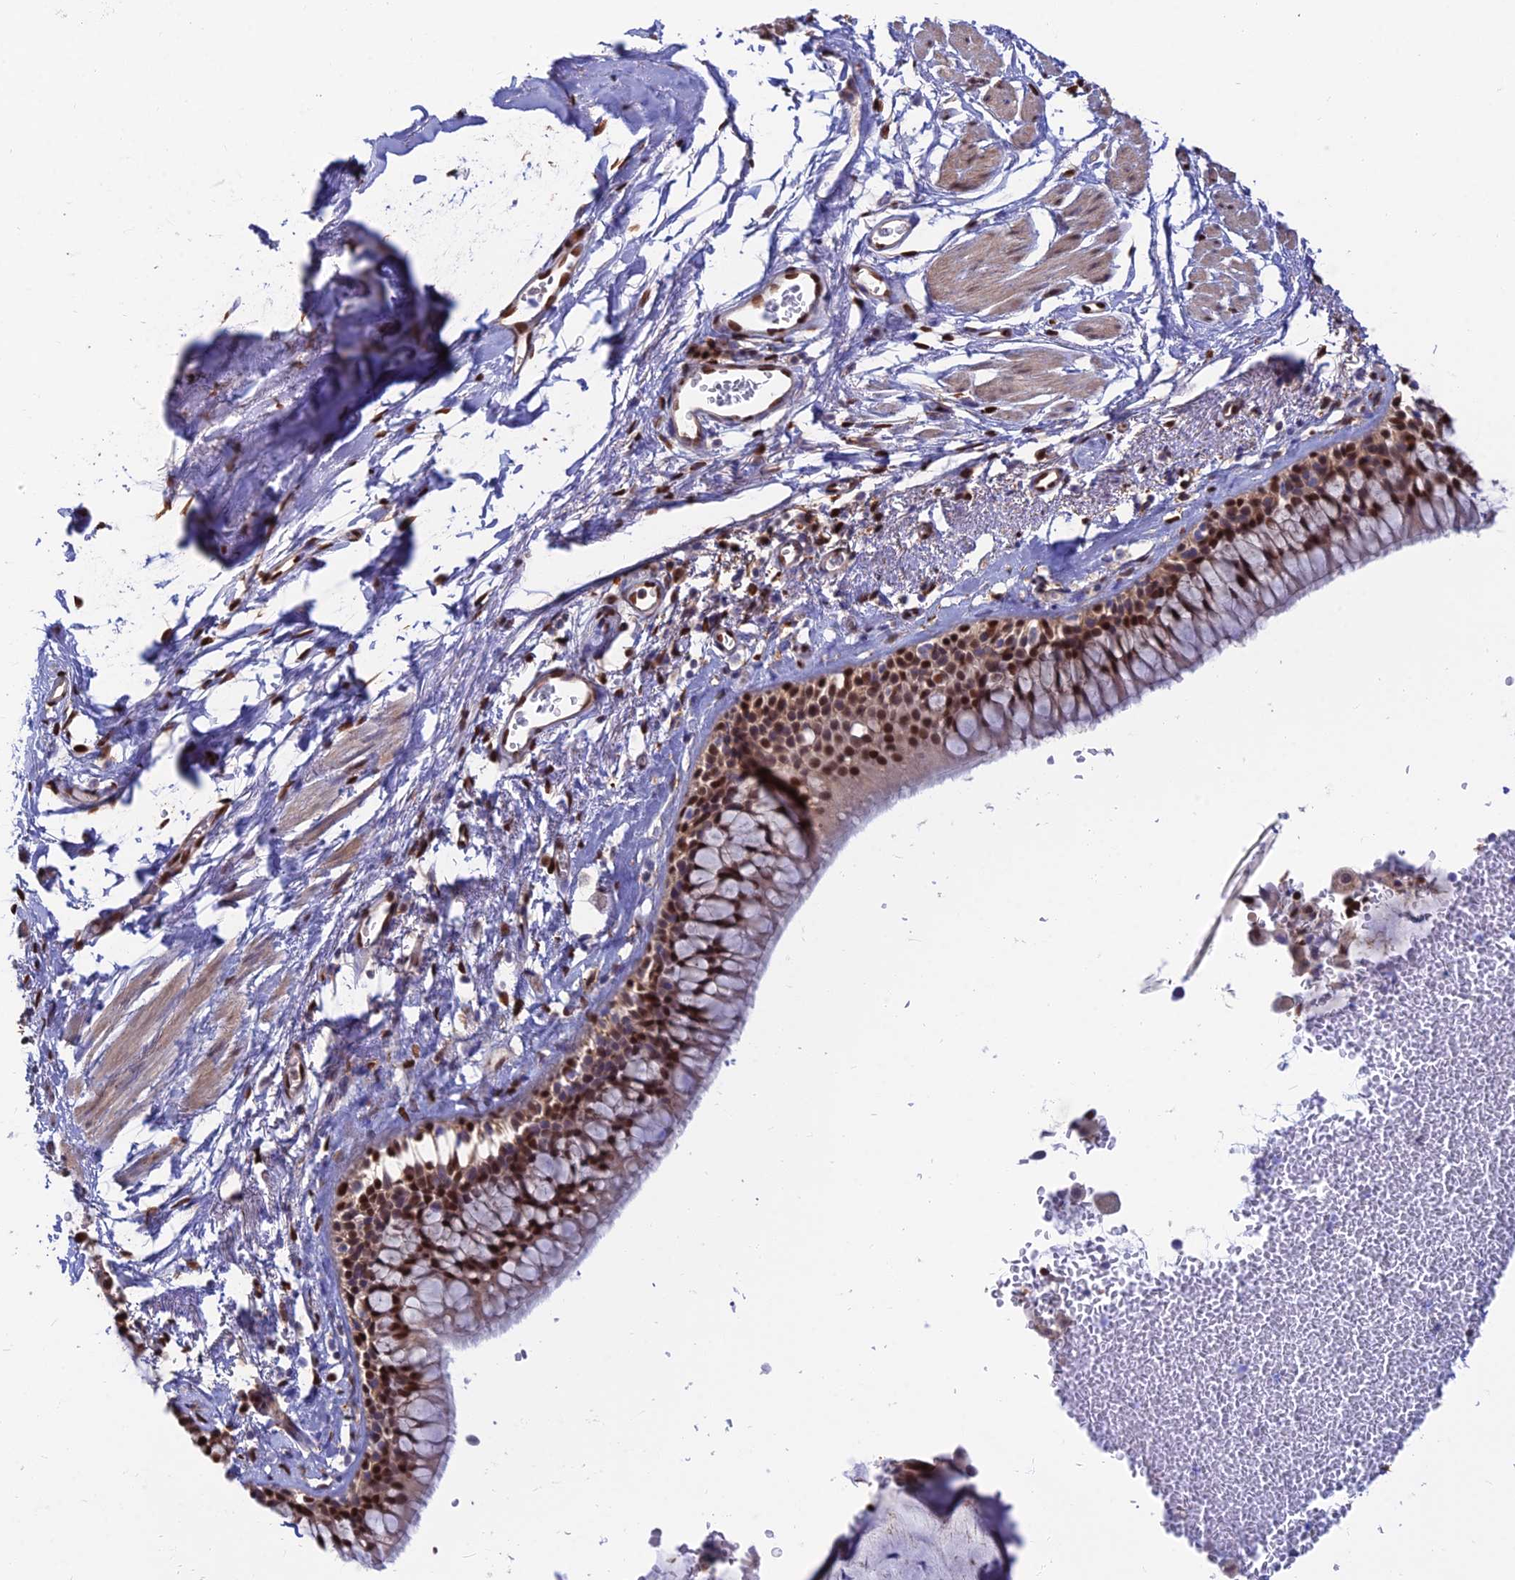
{"staining": {"intensity": "strong", "quantity": ">75%", "location": "nuclear"}, "tissue": "bronchus", "cell_type": "Respiratory epithelial cells", "image_type": "normal", "snomed": [{"axis": "morphology", "description": "Normal tissue, NOS"}, {"axis": "morphology", "description": "Inflammation, NOS"}, {"axis": "topography", "description": "Cartilage tissue"}, {"axis": "topography", "description": "Bronchus"}, {"axis": "topography", "description": "Lung"}], "caption": "Protein staining demonstrates strong nuclear expression in approximately >75% of respiratory epithelial cells in benign bronchus.", "gene": "DNPEP", "patient": {"sex": "female", "age": 64}}